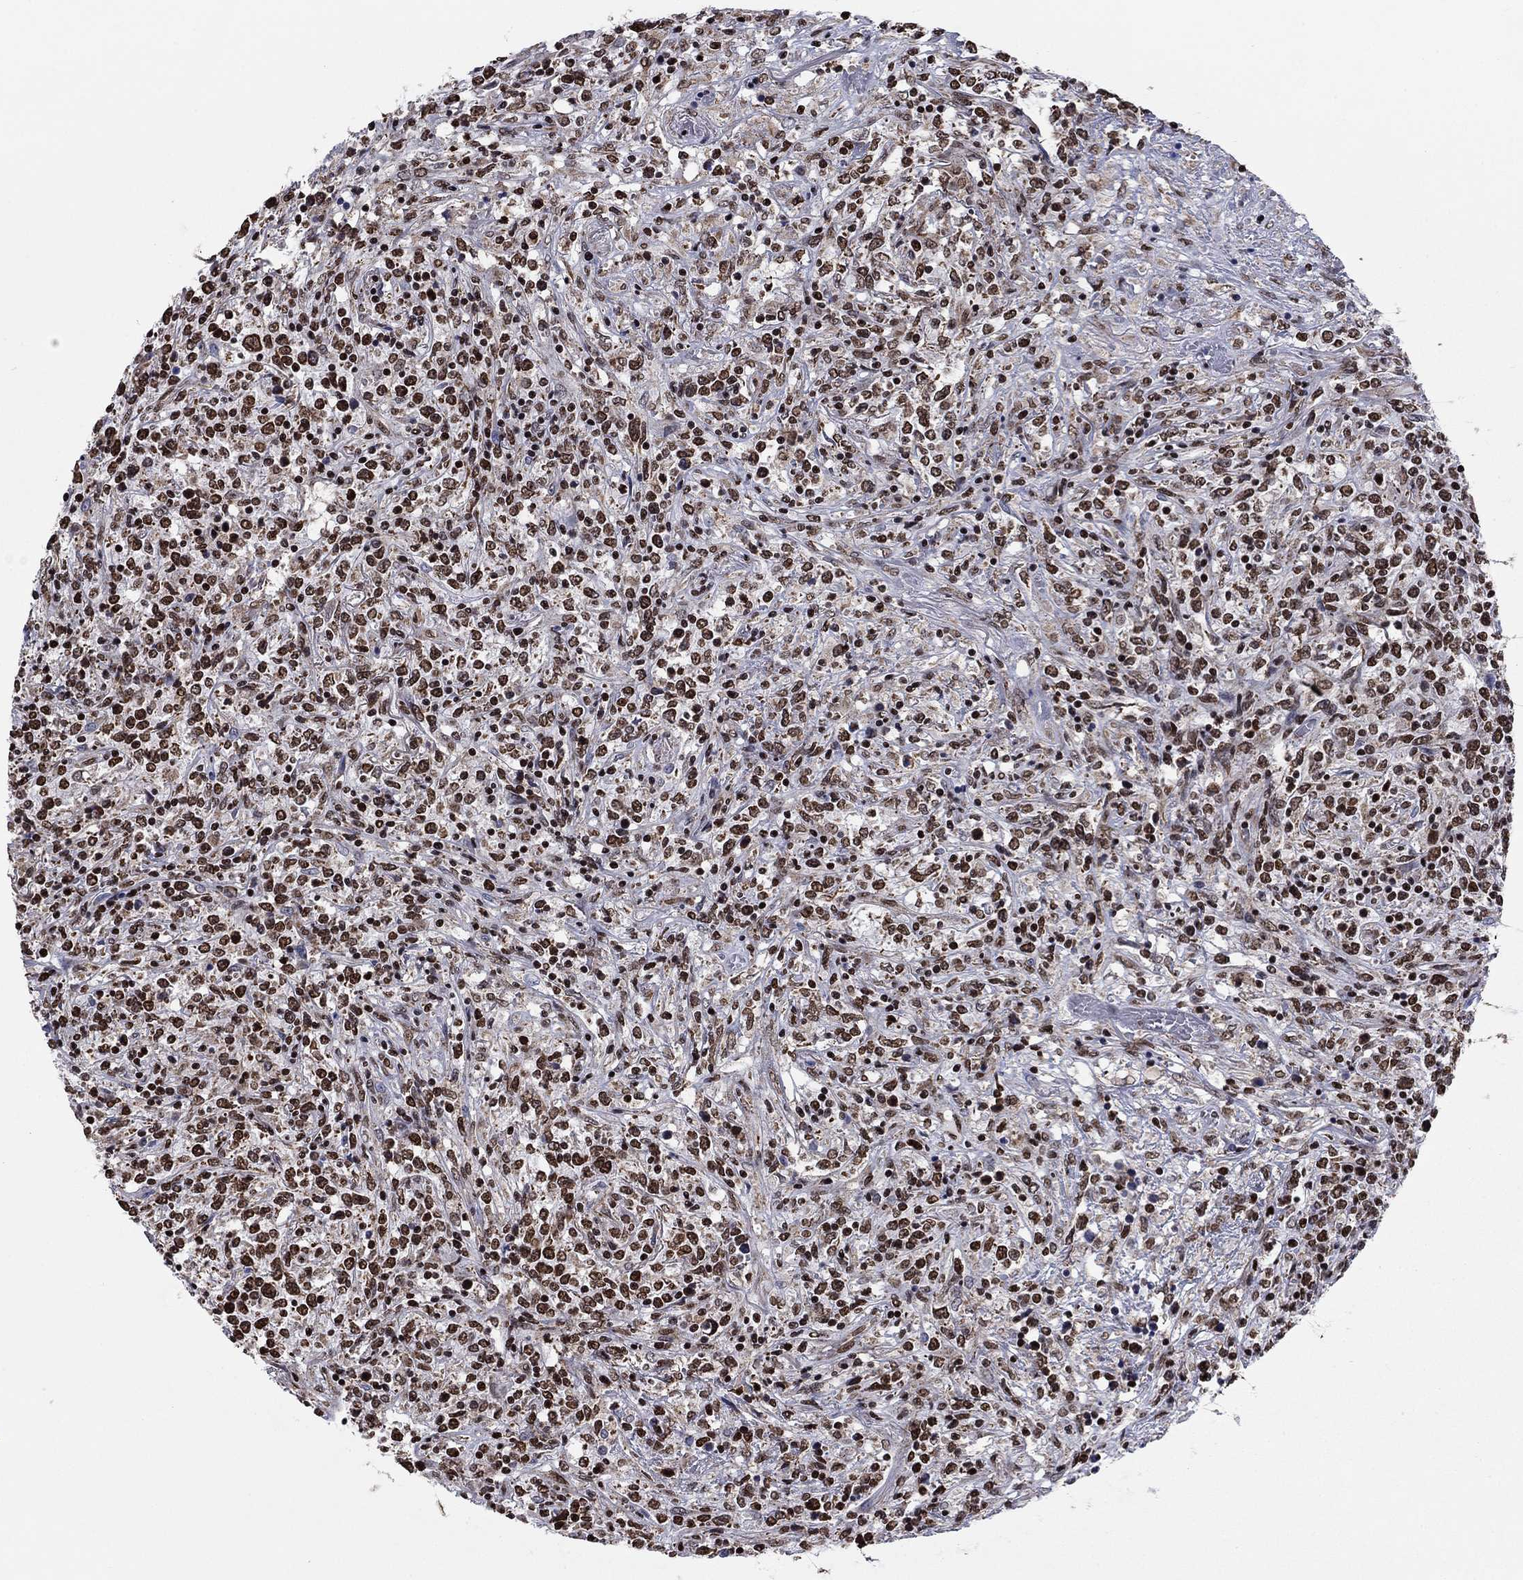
{"staining": {"intensity": "strong", "quantity": "25%-75%", "location": "nuclear"}, "tissue": "lymphoma", "cell_type": "Tumor cells", "image_type": "cancer", "snomed": [{"axis": "morphology", "description": "Malignant lymphoma, non-Hodgkin's type, High grade"}, {"axis": "topography", "description": "Lung"}], "caption": "Human high-grade malignant lymphoma, non-Hodgkin's type stained for a protein (brown) shows strong nuclear positive expression in about 25%-75% of tumor cells.", "gene": "N4BP2", "patient": {"sex": "male", "age": 79}}